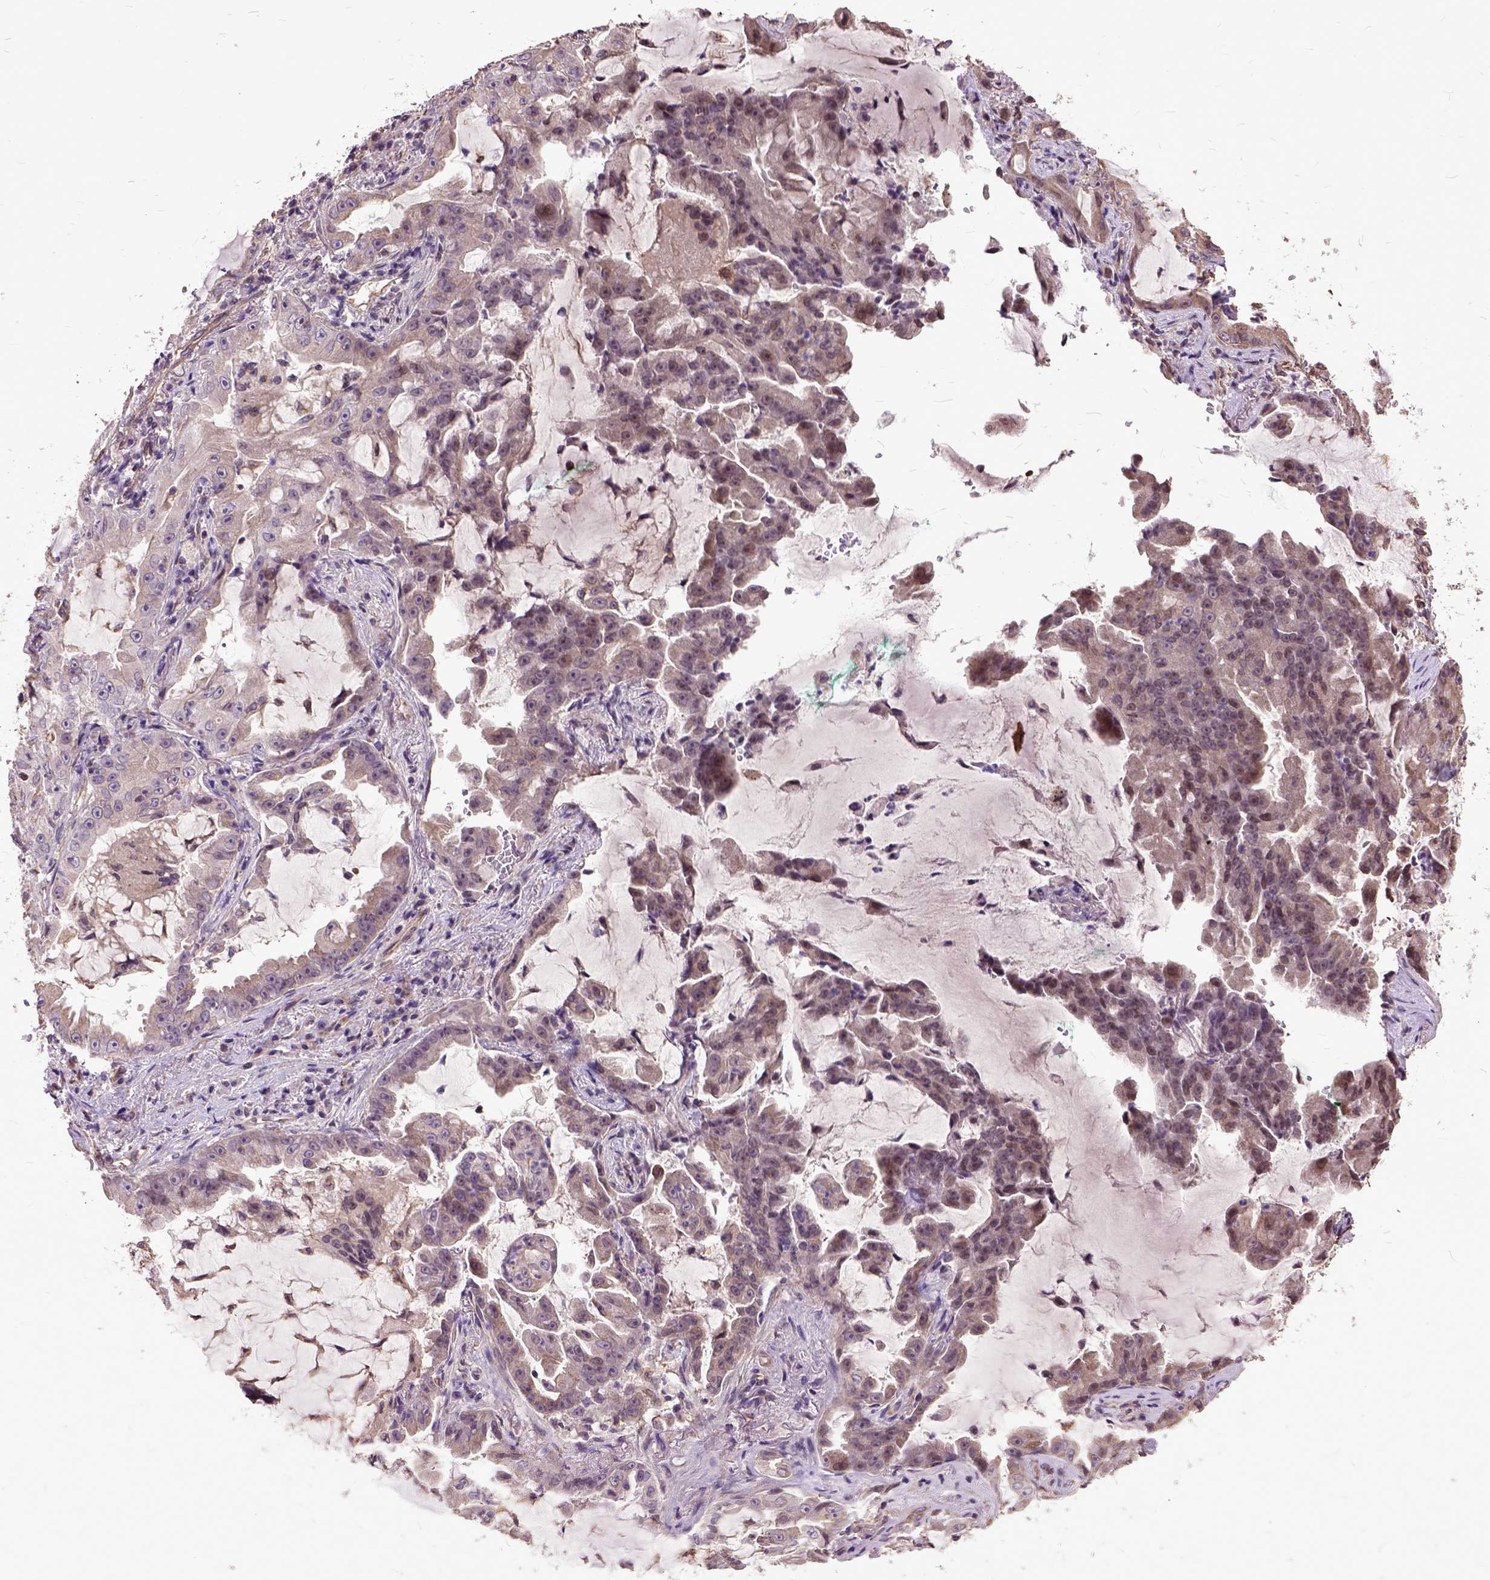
{"staining": {"intensity": "weak", "quantity": ">75%", "location": "cytoplasmic/membranous"}, "tissue": "lung cancer", "cell_type": "Tumor cells", "image_type": "cancer", "snomed": [{"axis": "morphology", "description": "Adenocarcinoma, NOS"}, {"axis": "topography", "description": "Lung"}], "caption": "Lung cancer (adenocarcinoma) stained with immunohistochemistry (IHC) demonstrates weak cytoplasmic/membranous expression in approximately >75% of tumor cells.", "gene": "AREG", "patient": {"sex": "female", "age": 52}}